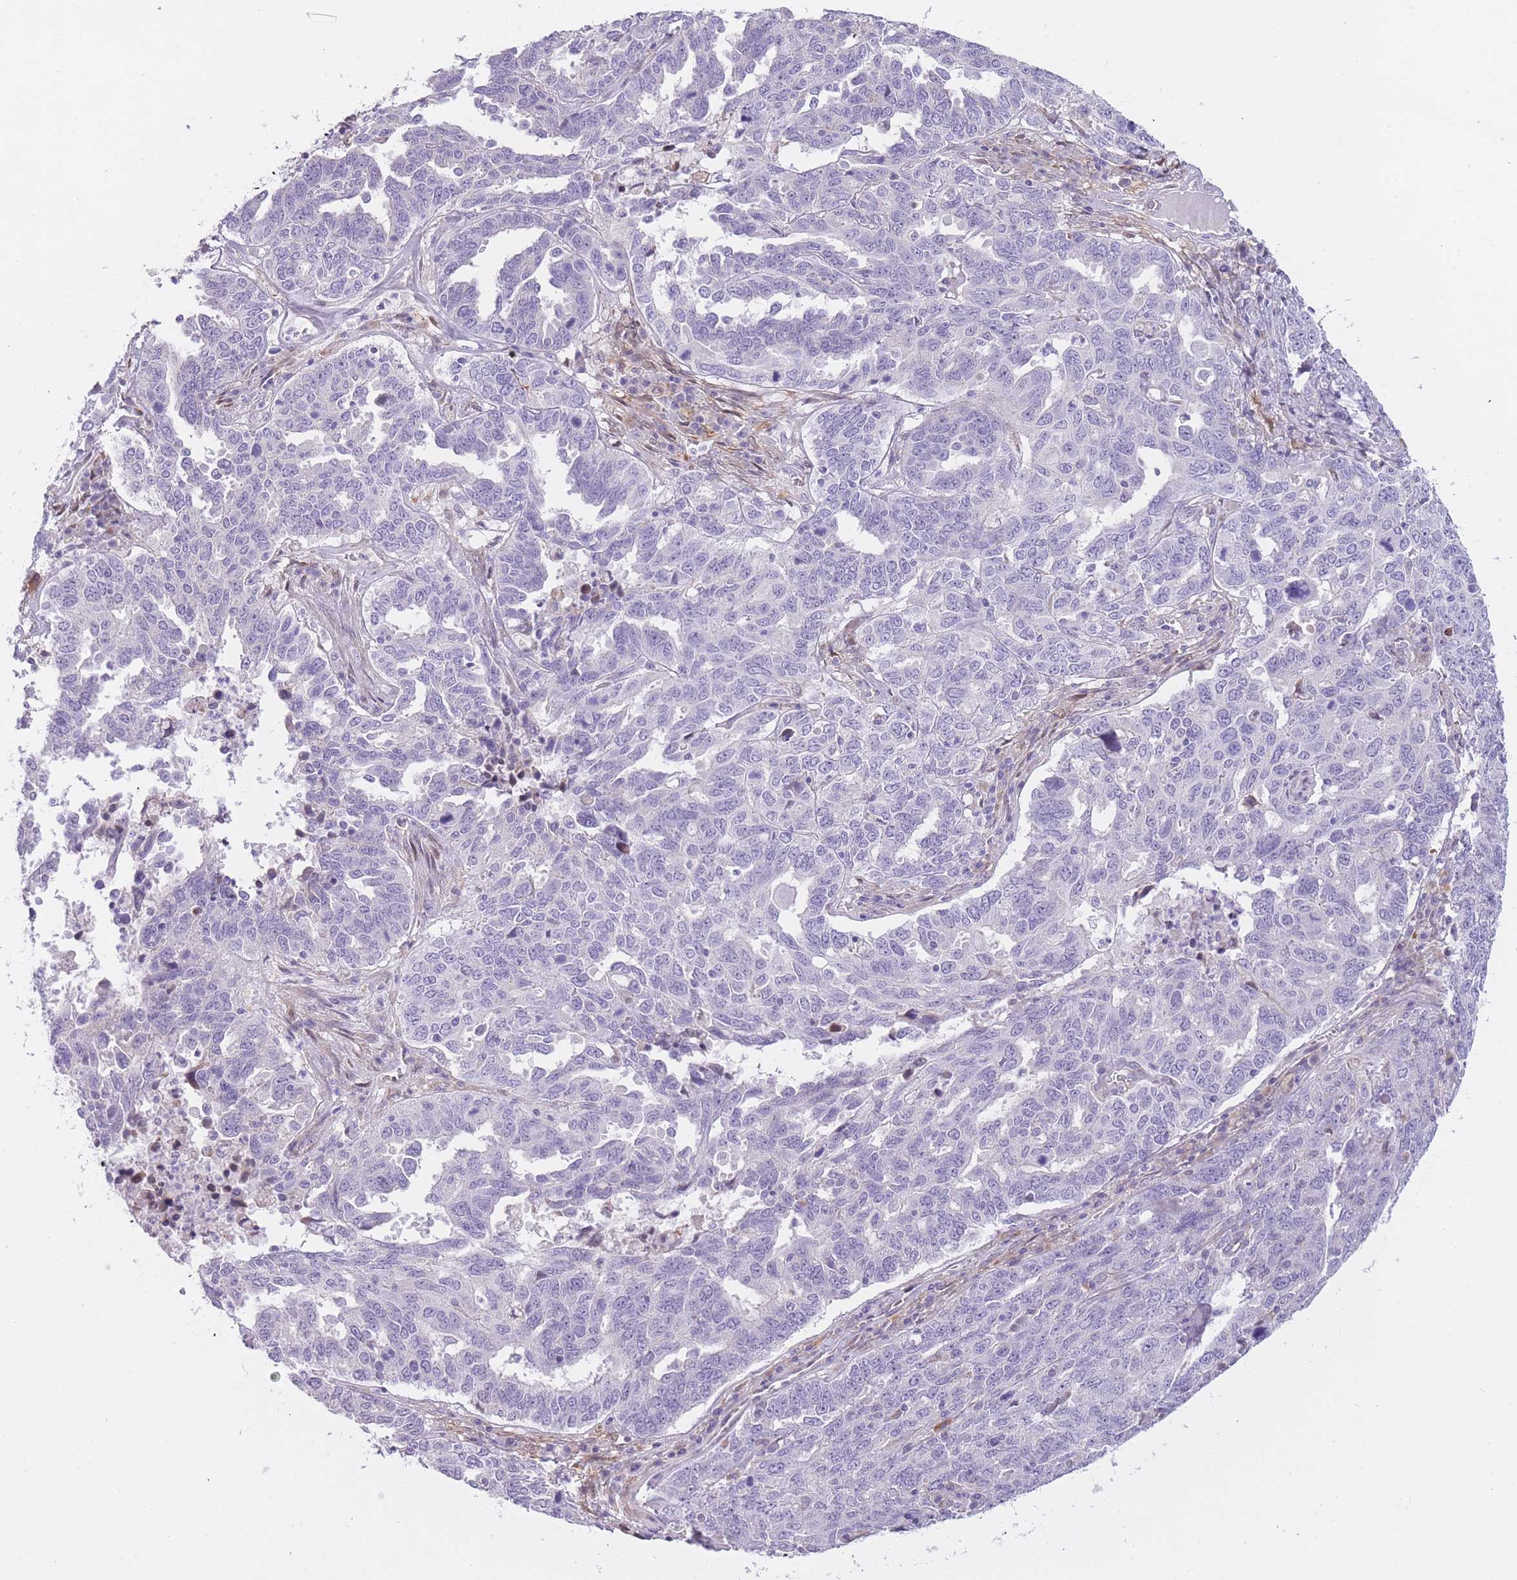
{"staining": {"intensity": "negative", "quantity": "none", "location": "none"}, "tissue": "ovarian cancer", "cell_type": "Tumor cells", "image_type": "cancer", "snomed": [{"axis": "morphology", "description": "Carcinoma, endometroid"}, {"axis": "topography", "description": "Ovary"}], "caption": "Immunohistochemistry micrograph of neoplastic tissue: endometroid carcinoma (ovarian) stained with DAB (3,3'-diaminobenzidine) shows no significant protein staining in tumor cells.", "gene": "IMPG1", "patient": {"sex": "female", "age": 62}}